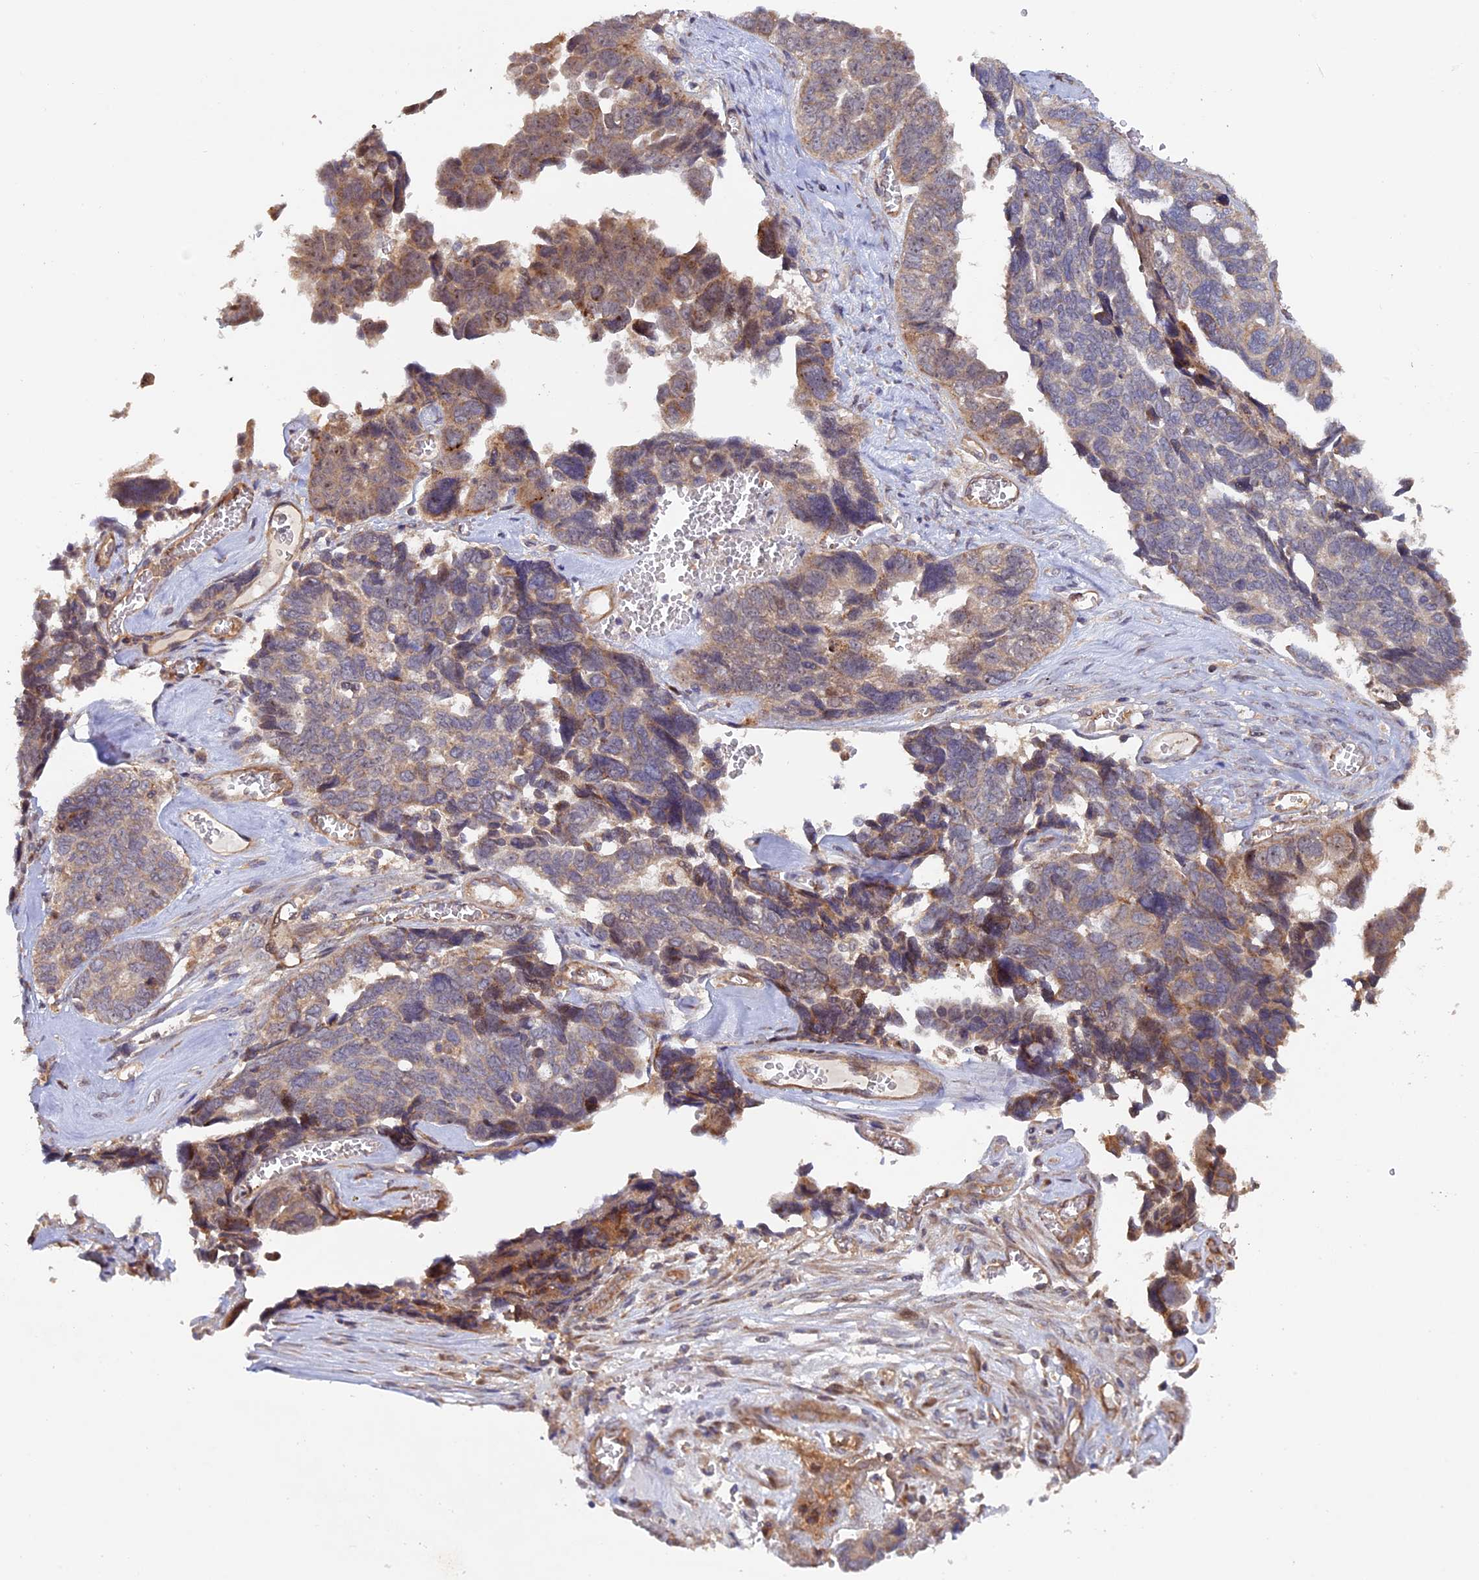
{"staining": {"intensity": "moderate", "quantity": ">75%", "location": "cytoplasmic/membranous,nuclear"}, "tissue": "ovarian cancer", "cell_type": "Tumor cells", "image_type": "cancer", "snomed": [{"axis": "morphology", "description": "Cystadenocarcinoma, serous, NOS"}, {"axis": "topography", "description": "Ovary"}], "caption": "Protein analysis of ovarian serous cystadenocarcinoma tissue reveals moderate cytoplasmic/membranous and nuclear staining in approximately >75% of tumor cells.", "gene": "FERMT1", "patient": {"sex": "female", "age": 79}}